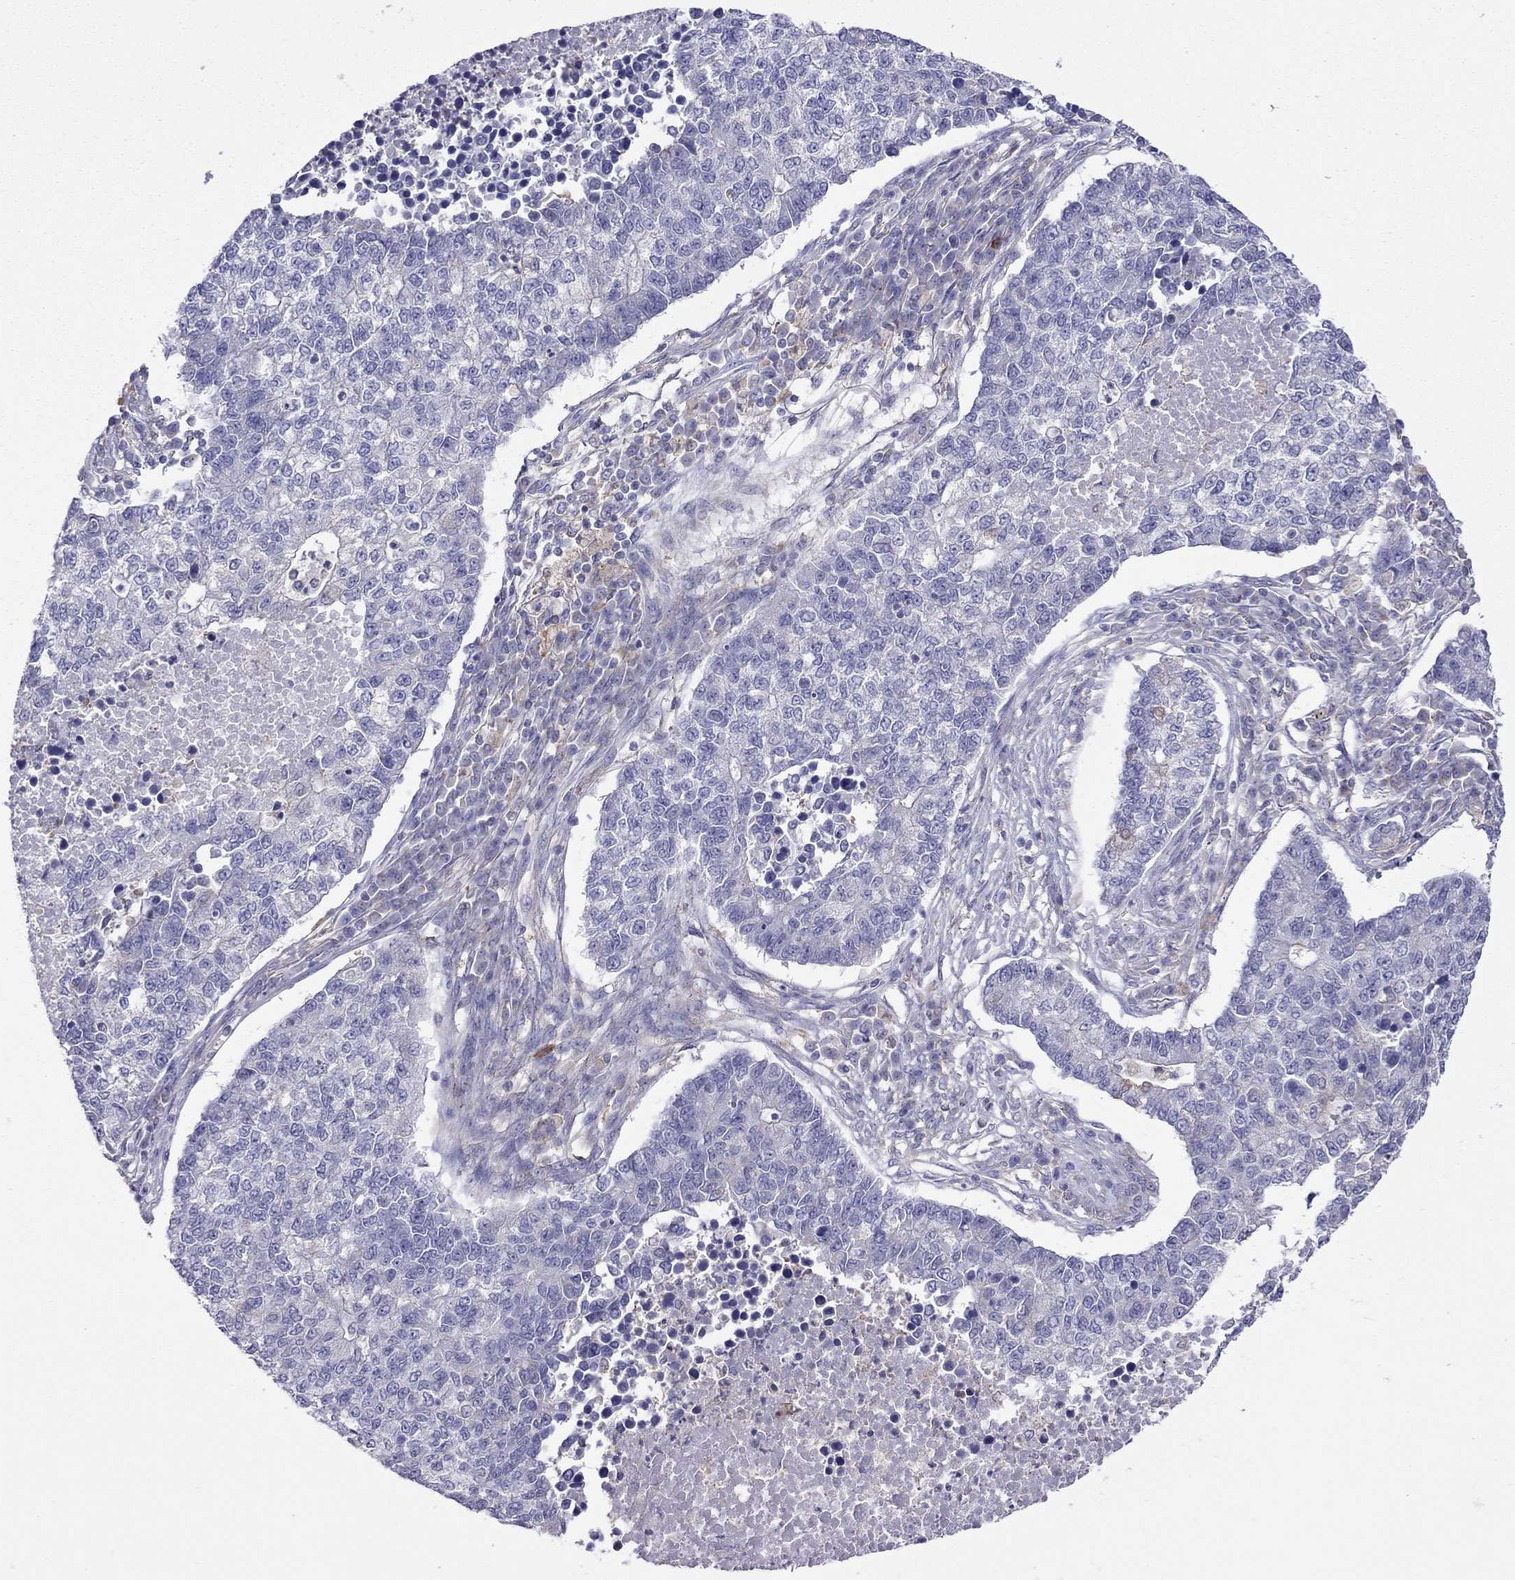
{"staining": {"intensity": "negative", "quantity": "none", "location": "none"}, "tissue": "lung cancer", "cell_type": "Tumor cells", "image_type": "cancer", "snomed": [{"axis": "morphology", "description": "Adenocarcinoma, NOS"}, {"axis": "topography", "description": "Lung"}], "caption": "Tumor cells show no significant protein positivity in lung cancer.", "gene": "ALOX15B", "patient": {"sex": "male", "age": 57}}